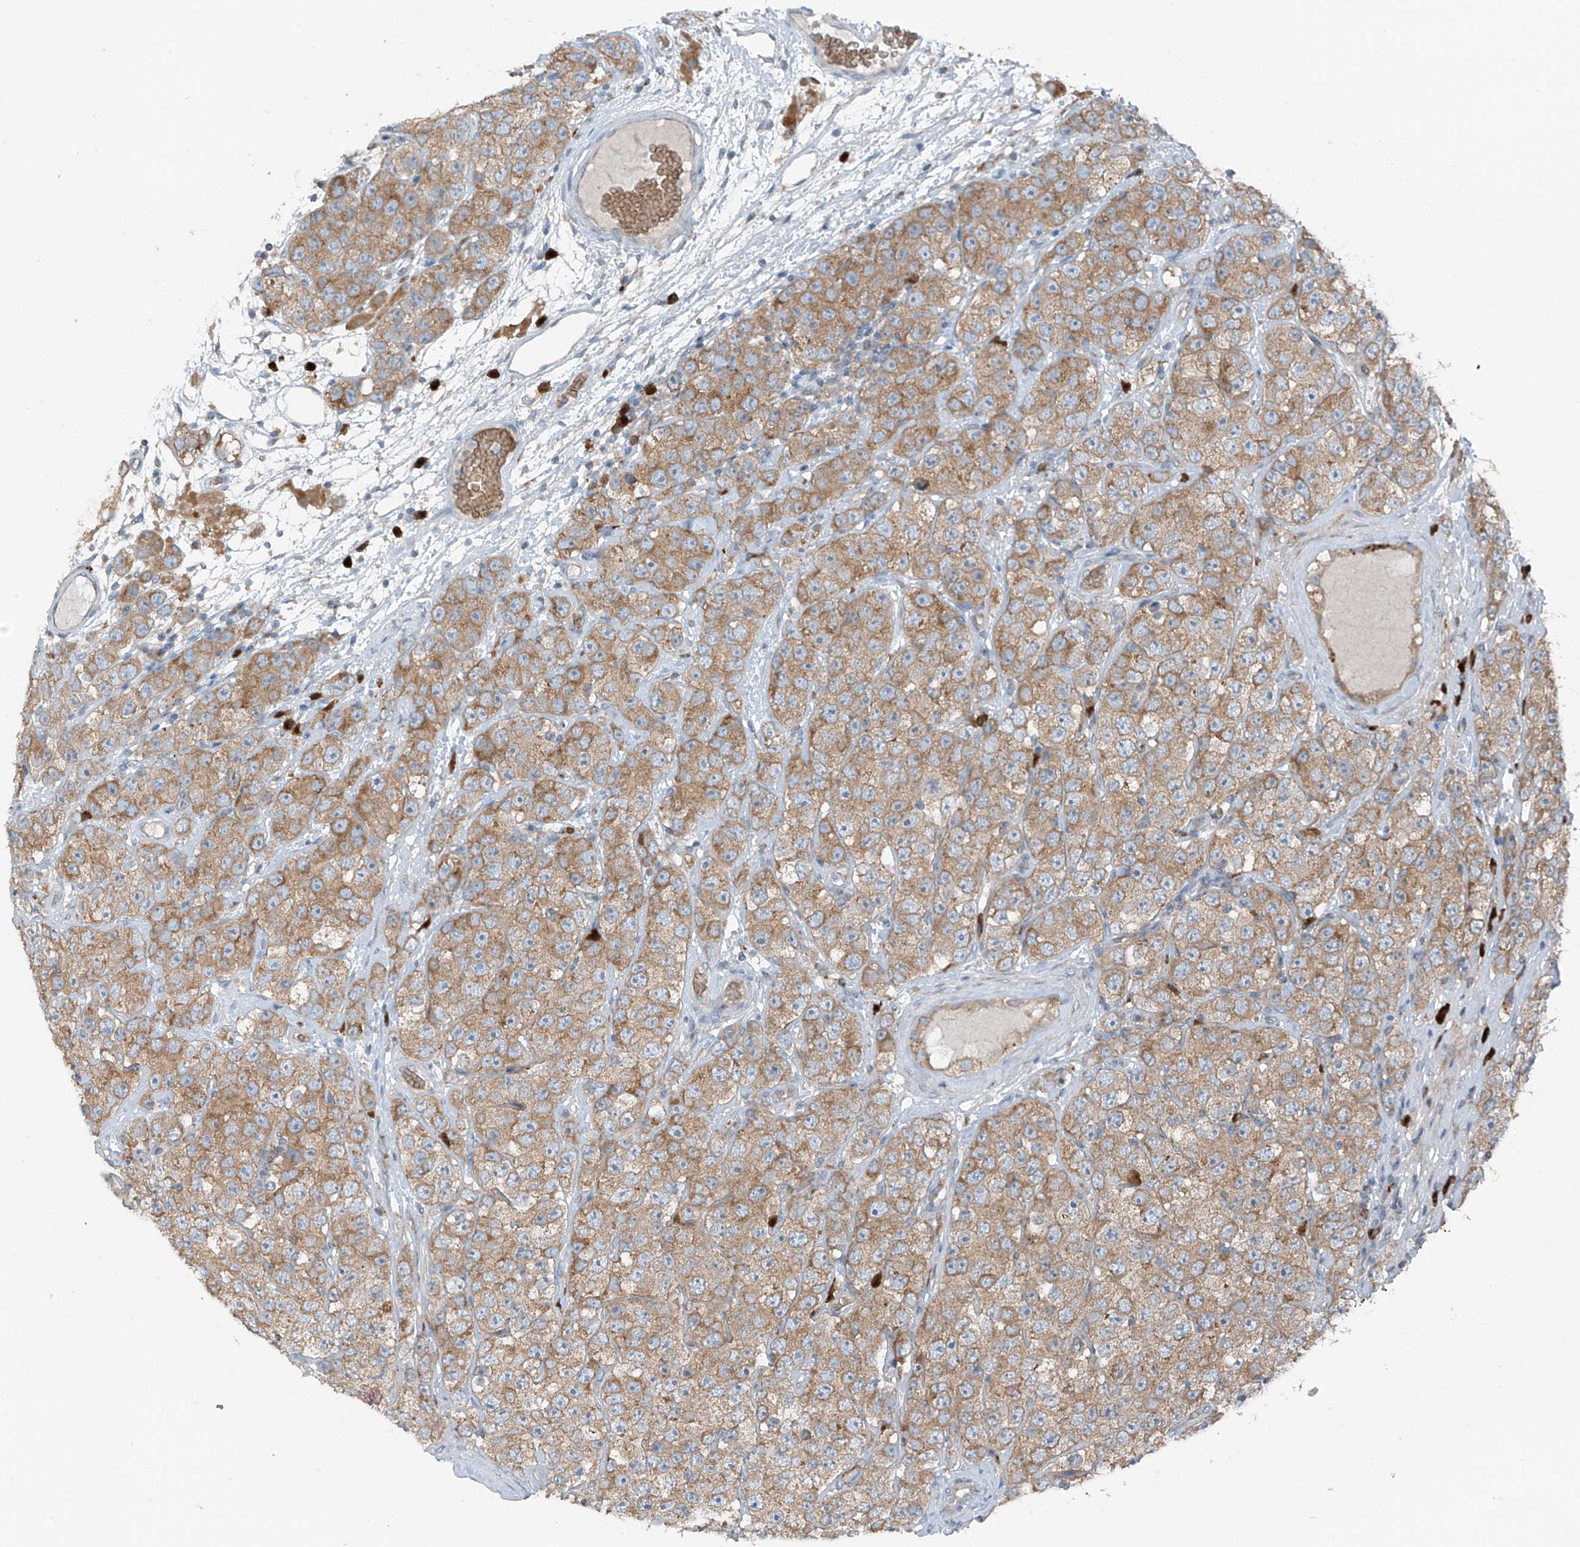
{"staining": {"intensity": "moderate", "quantity": ">75%", "location": "cytoplasmic/membranous"}, "tissue": "testis cancer", "cell_type": "Tumor cells", "image_type": "cancer", "snomed": [{"axis": "morphology", "description": "Seminoma, NOS"}, {"axis": "topography", "description": "Testis"}], "caption": "DAB (3,3'-diaminobenzidine) immunohistochemical staining of testis cancer displays moderate cytoplasmic/membranous protein positivity in approximately >75% of tumor cells.", "gene": "SLC12A6", "patient": {"sex": "male", "age": 28}}